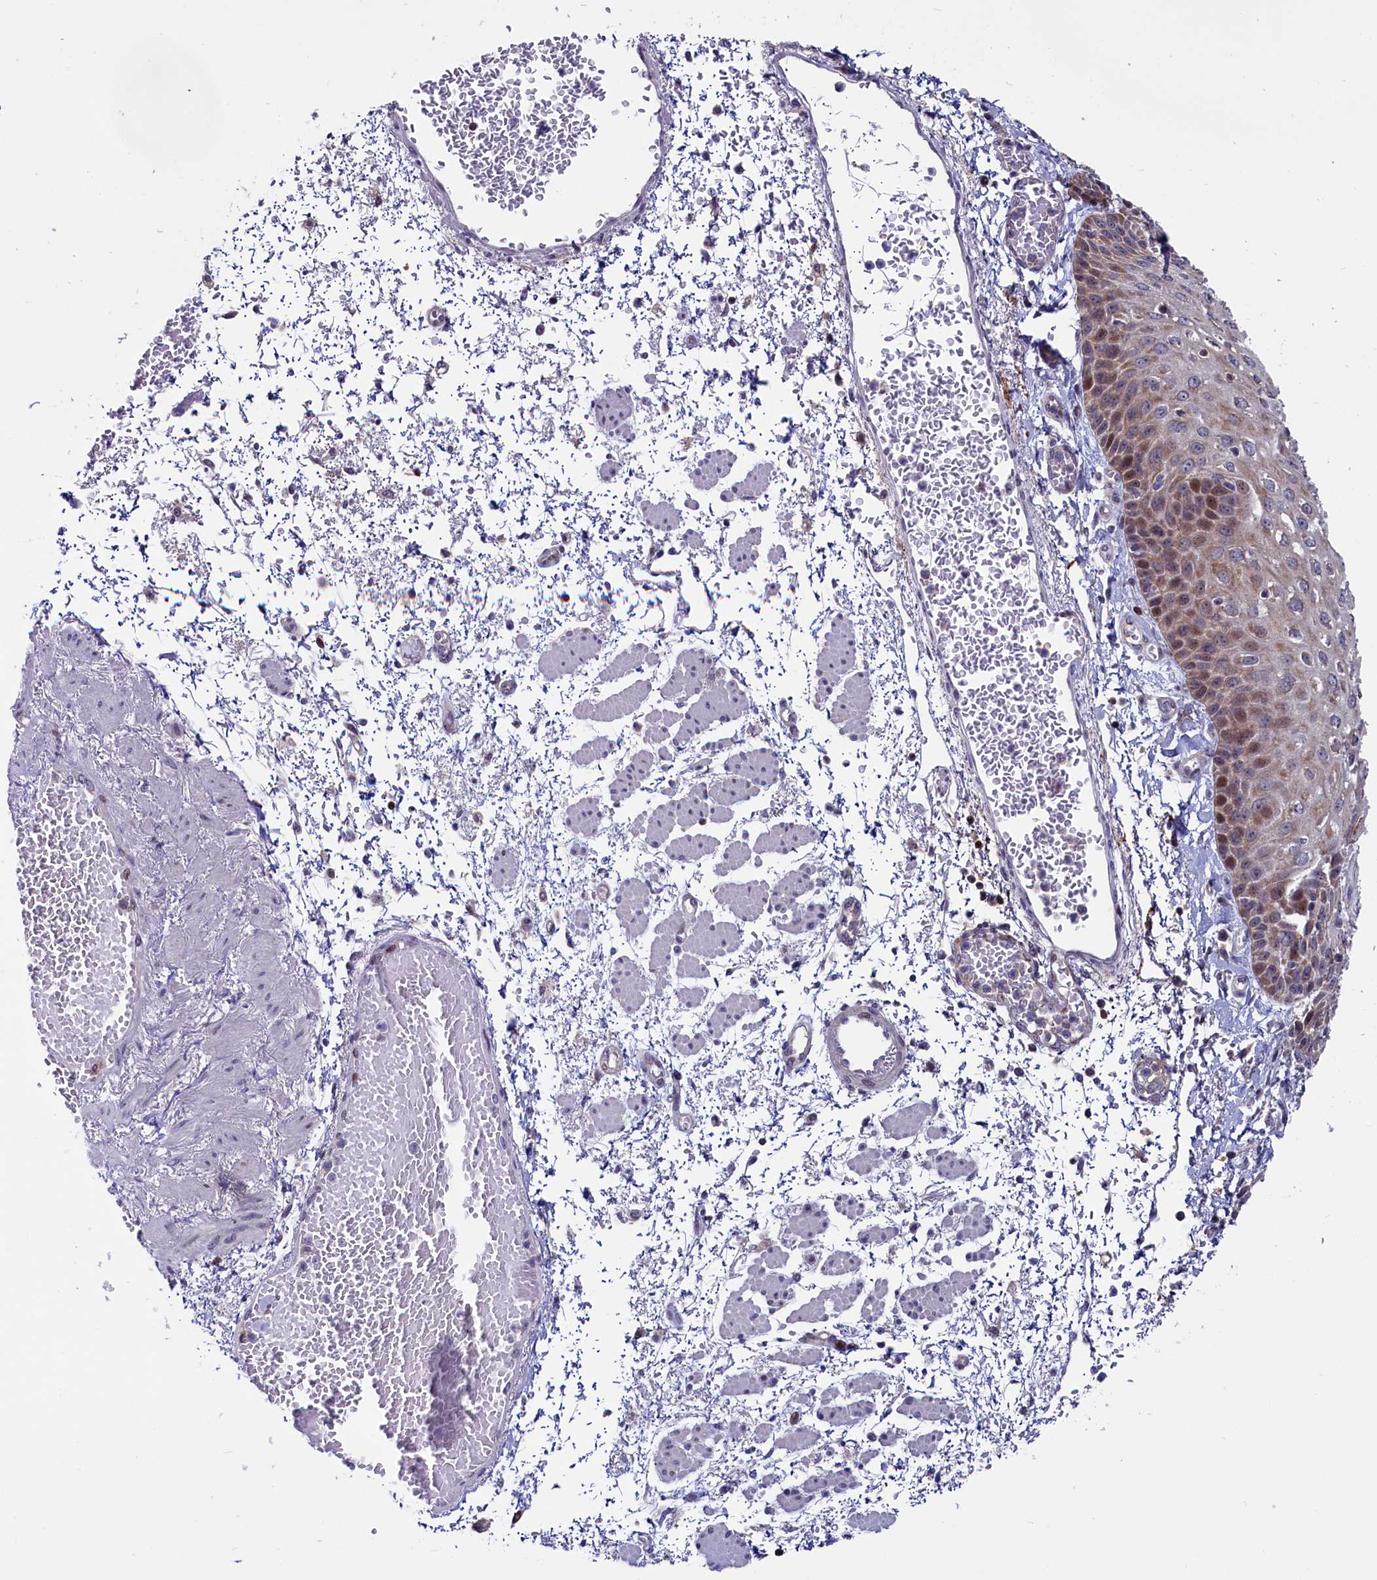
{"staining": {"intensity": "moderate", "quantity": "25%-75%", "location": "nuclear"}, "tissue": "esophagus", "cell_type": "Squamous epithelial cells", "image_type": "normal", "snomed": [{"axis": "morphology", "description": "Normal tissue, NOS"}, {"axis": "topography", "description": "Esophagus"}], "caption": "Moderate nuclear expression is seen in about 25%-75% of squamous epithelial cells in normal esophagus.", "gene": "CIAPIN1", "patient": {"sex": "male", "age": 81}}